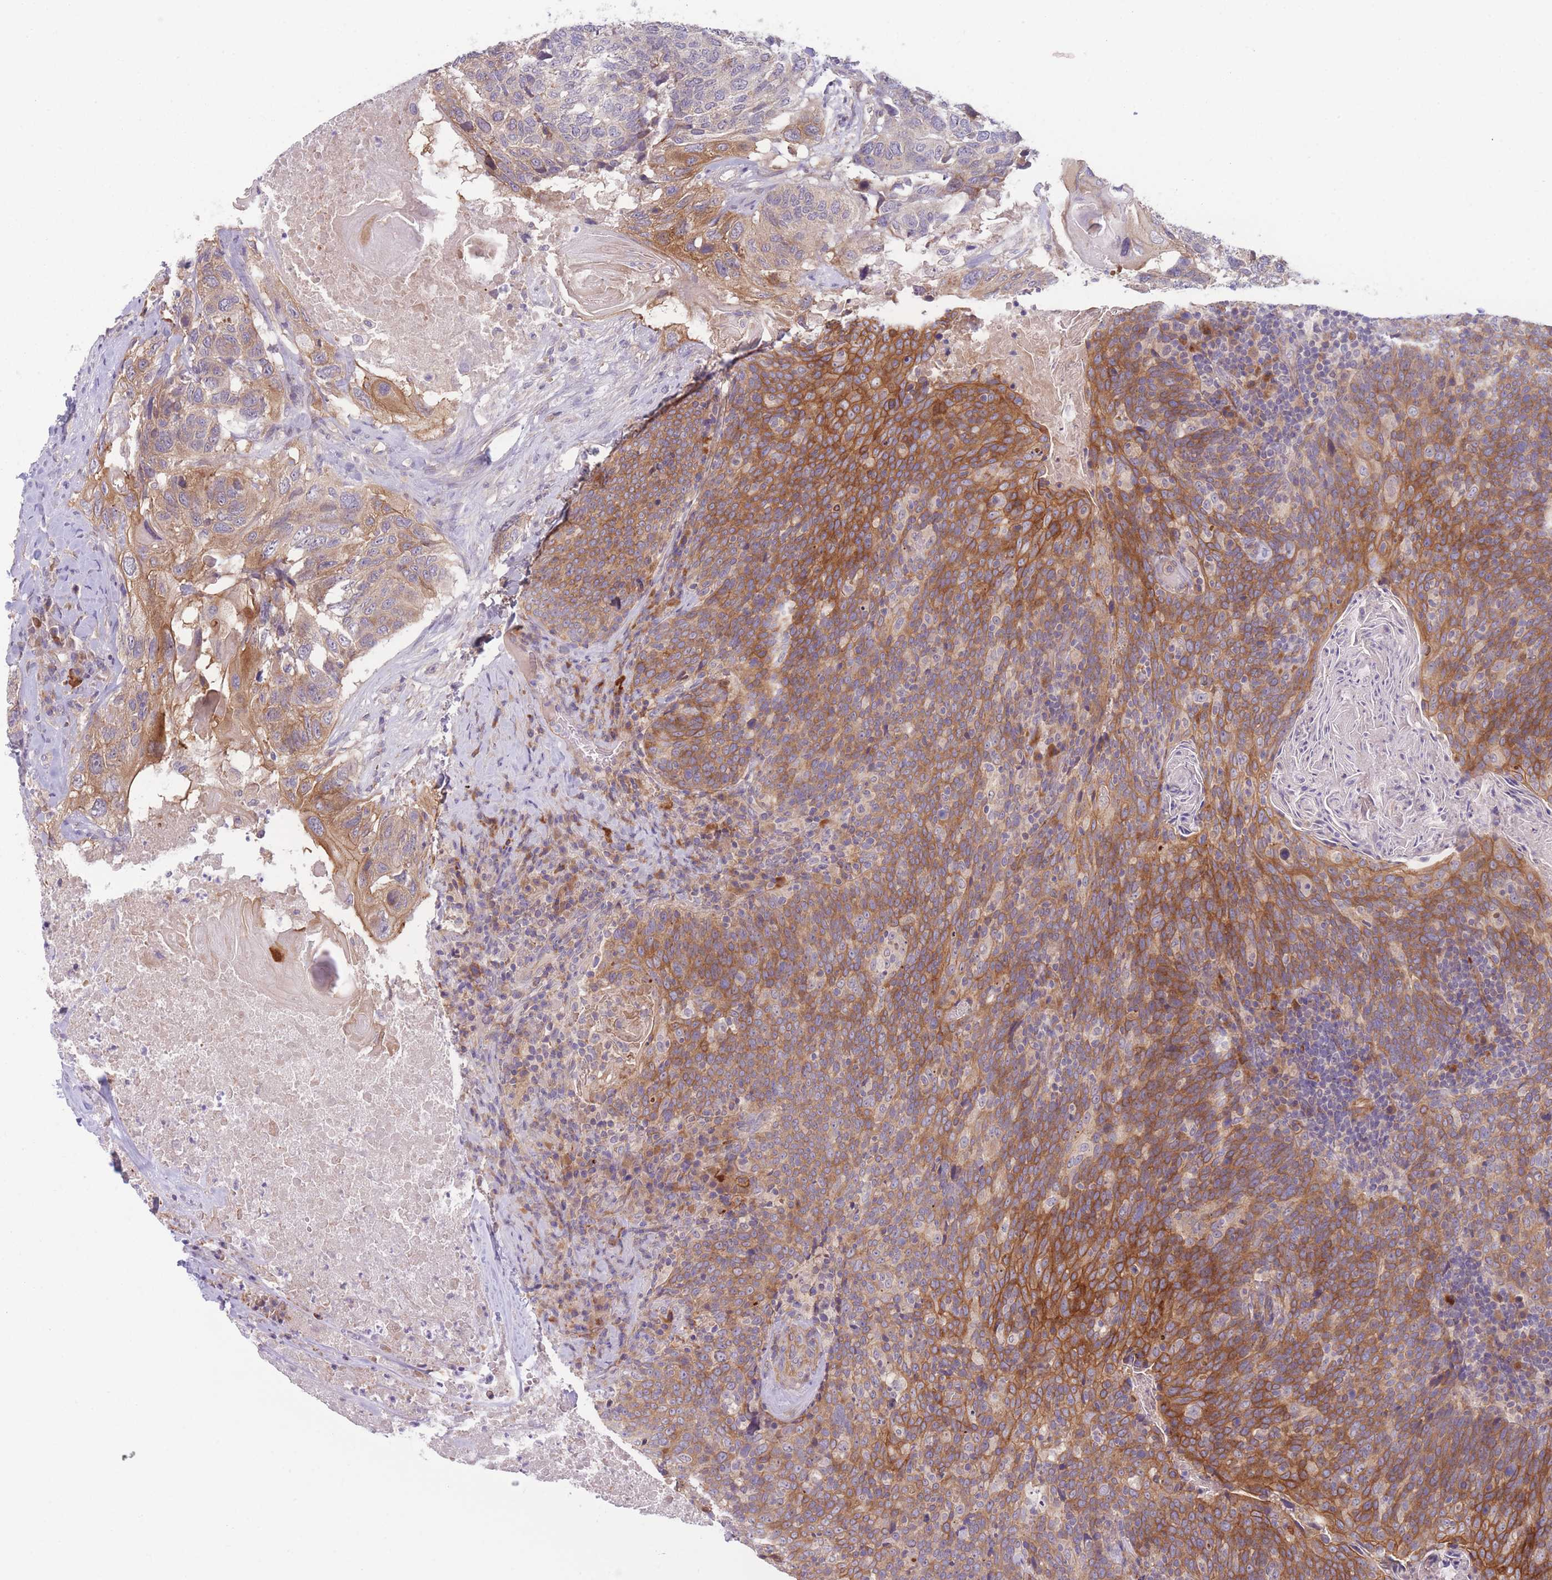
{"staining": {"intensity": "moderate", "quantity": "25%-75%", "location": "cytoplasmic/membranous"}, "tissue": "head and neck cancer", "cell_type": "Tumor cells", "image_type": "cancer", "snomed": [{"axis": "morphology", "description": "Squamous cell carcinoma, NOS"}, {"axis": "morphology", "description": "Squamous cell carcinoma, metastatic, NOS"}, {"axis": "topography", "description": "Lymph node"}, {"axis": "topography", "description": "Head-Neck"}], "caption": "This image demonstrates immunohistochemistry (IHC) staining of head and neck squamous cell carcinoma, with medium moderate cytoplasmic/membranous expression in about 25%-75% of tumor cells.", "gene": "WDR93", "patient": {"sex": "male", "age": 62}}